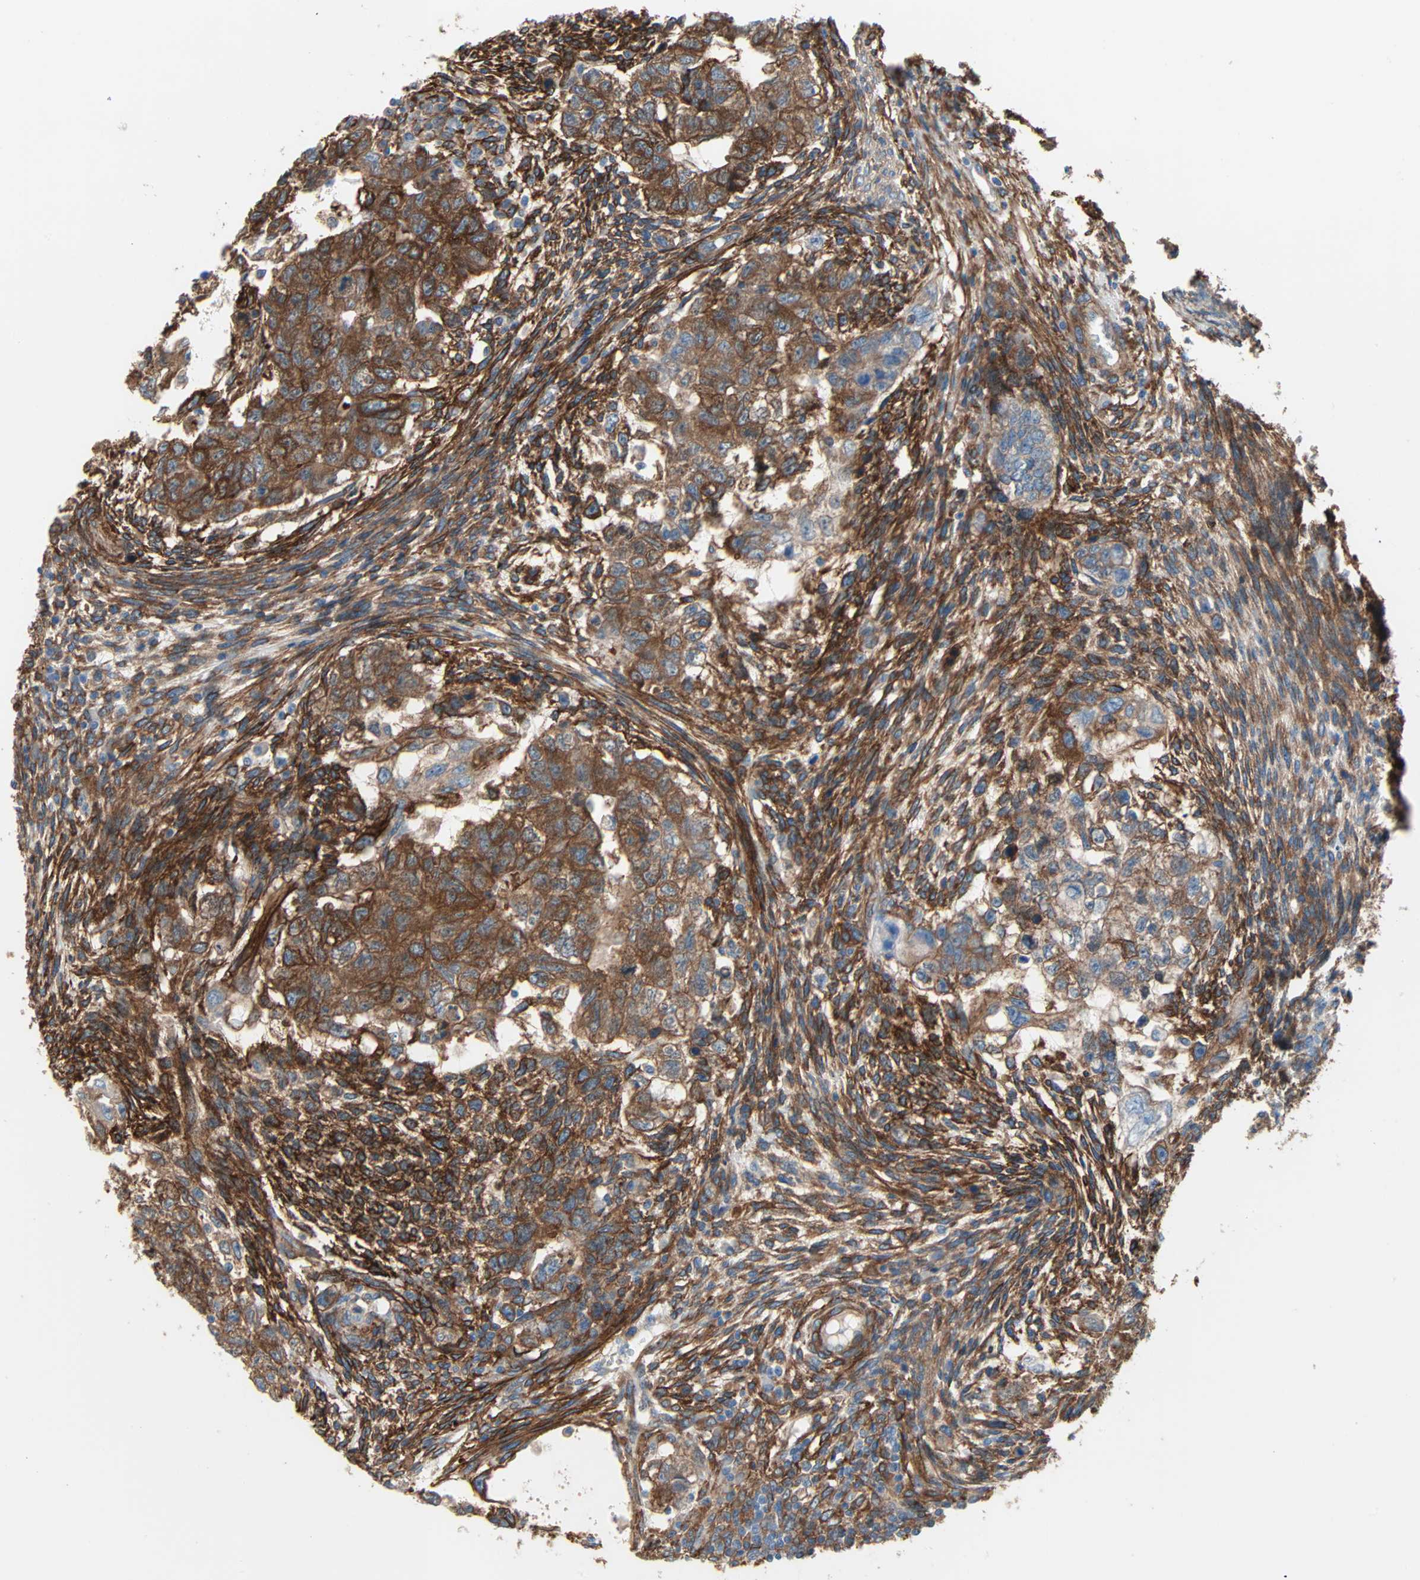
{"staining": {"intensity": "strong", "quantity": ">75%", "location": "cytoplasmic/membranous"}, "tissue": "testis cancer", "cell_type": "Tumor cells", "image_type": "cancer", "snomed": [{"axis": "morphology", "description": "Normal tissue, NOS"}, {"axis": "morphology", "description": "Carcinoma, Embryonal, NOS"}, {"axis": "topography", "description": "Testis"}], "caption": "Immunohistochemistry histopathology image of human embryonal carcinoma (testis) stained for a protein (brown), which reveals high levels of strong cytoplasmic/membranous expression in about >75% of tumor cells.", "gene": "EPB41L2", "patient": {"sex": "male", "age": 36}}